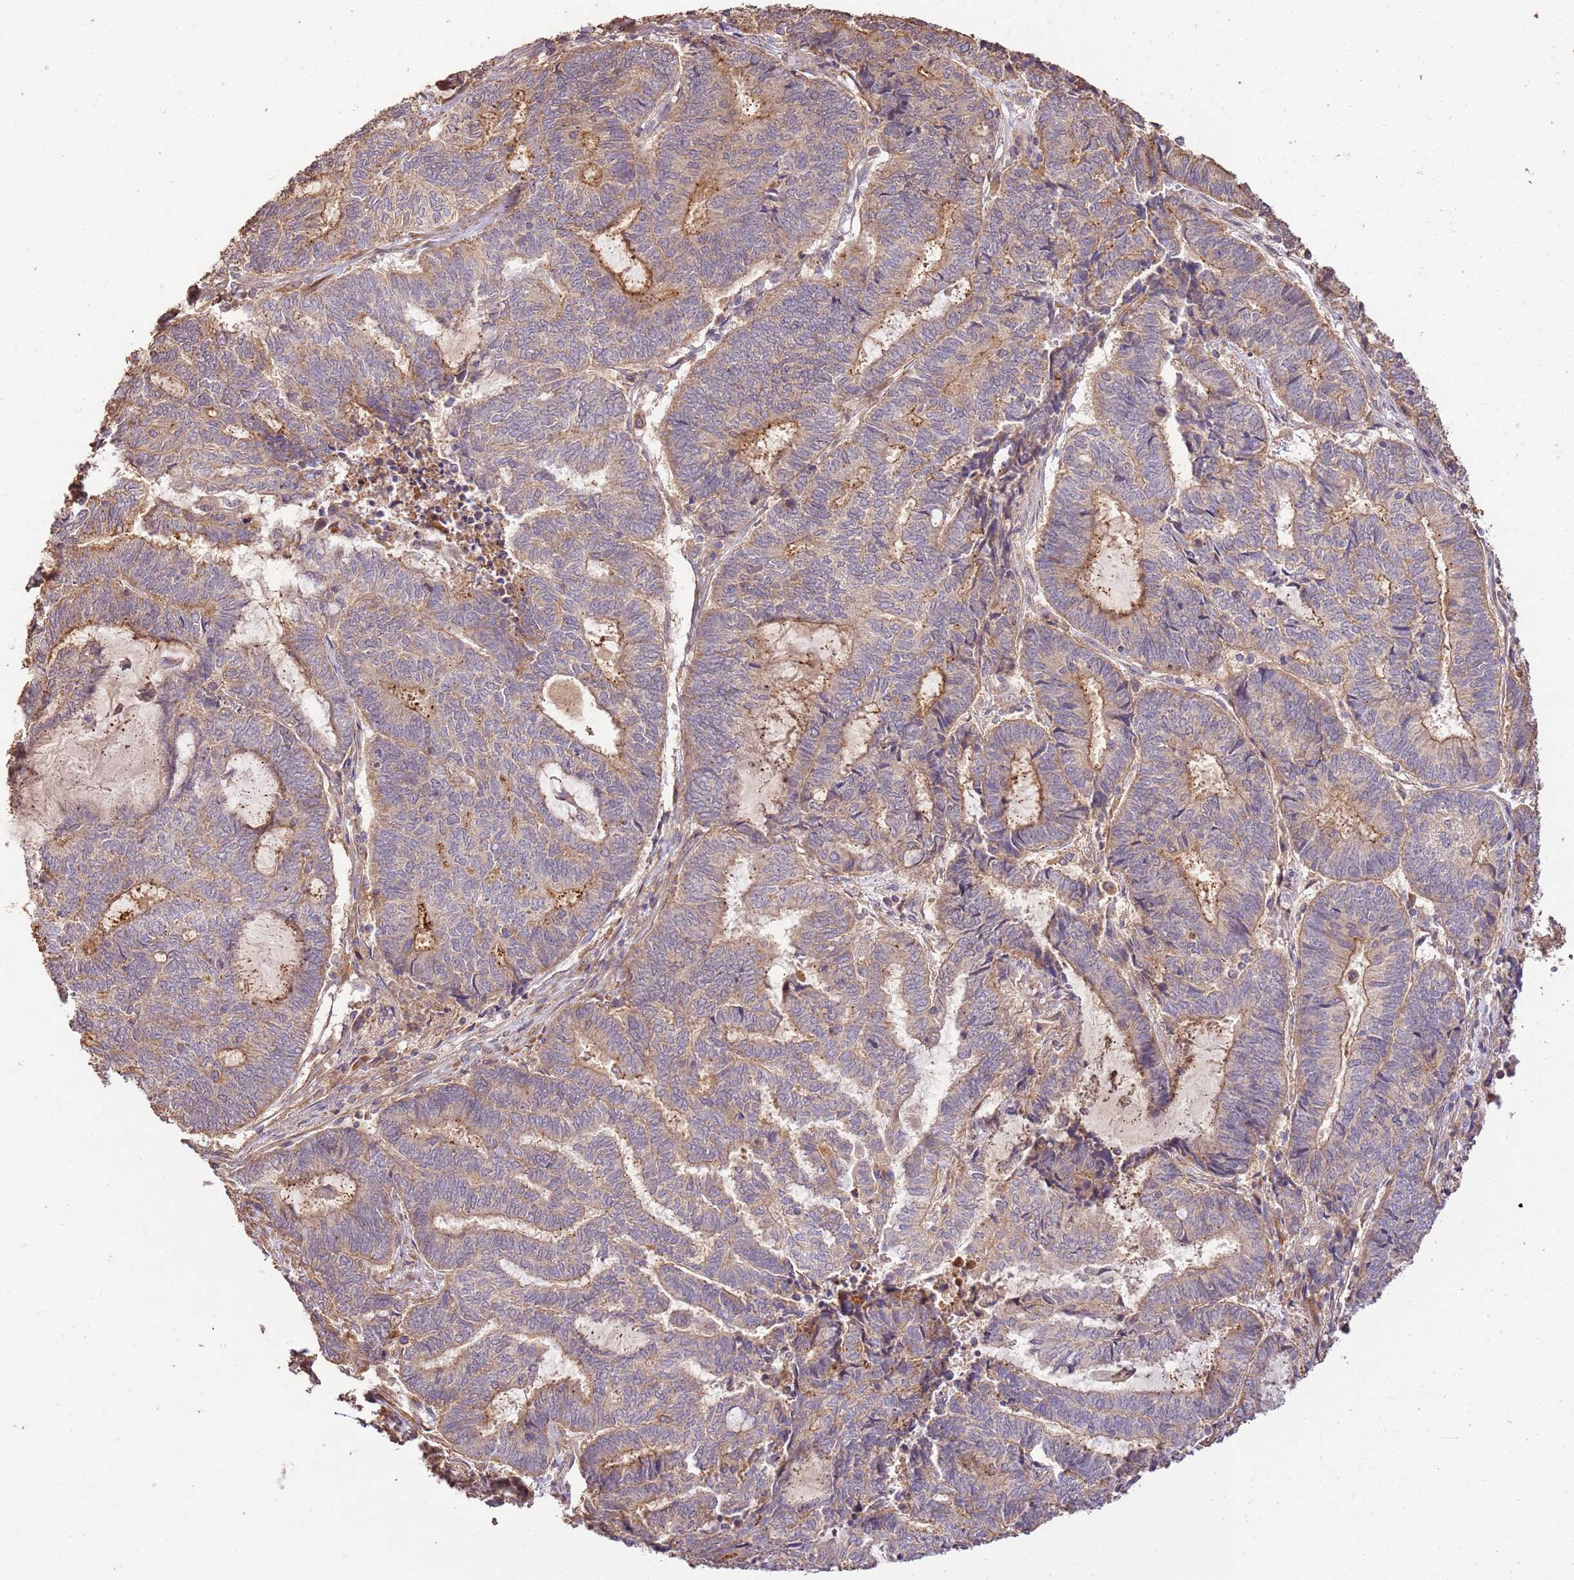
{"staining": {"intensity": "moderate", "quantity": "25%-75%", "location": "cytoplasmic/membranous"}, "tissue": "endometrial cancer", "cell_type": "Tumor cells", "image_type": "cancer", "snomed": [{"axis": "morphology", "description": "Adenocarcinoma, NOS"}, {"axis": "topography", "description": "Uterus"}, {"axis": "topography", "description": "Endometrium"}], "caption": "Protein analysis of endometrial cancer (adenocarcinoma) tissue displays moderate cytoplasmic/membranous staining in approximately 25%-75% of tumor cells.", "gene": "CEP55", "patient": {"sex": "female", "age": 70}}